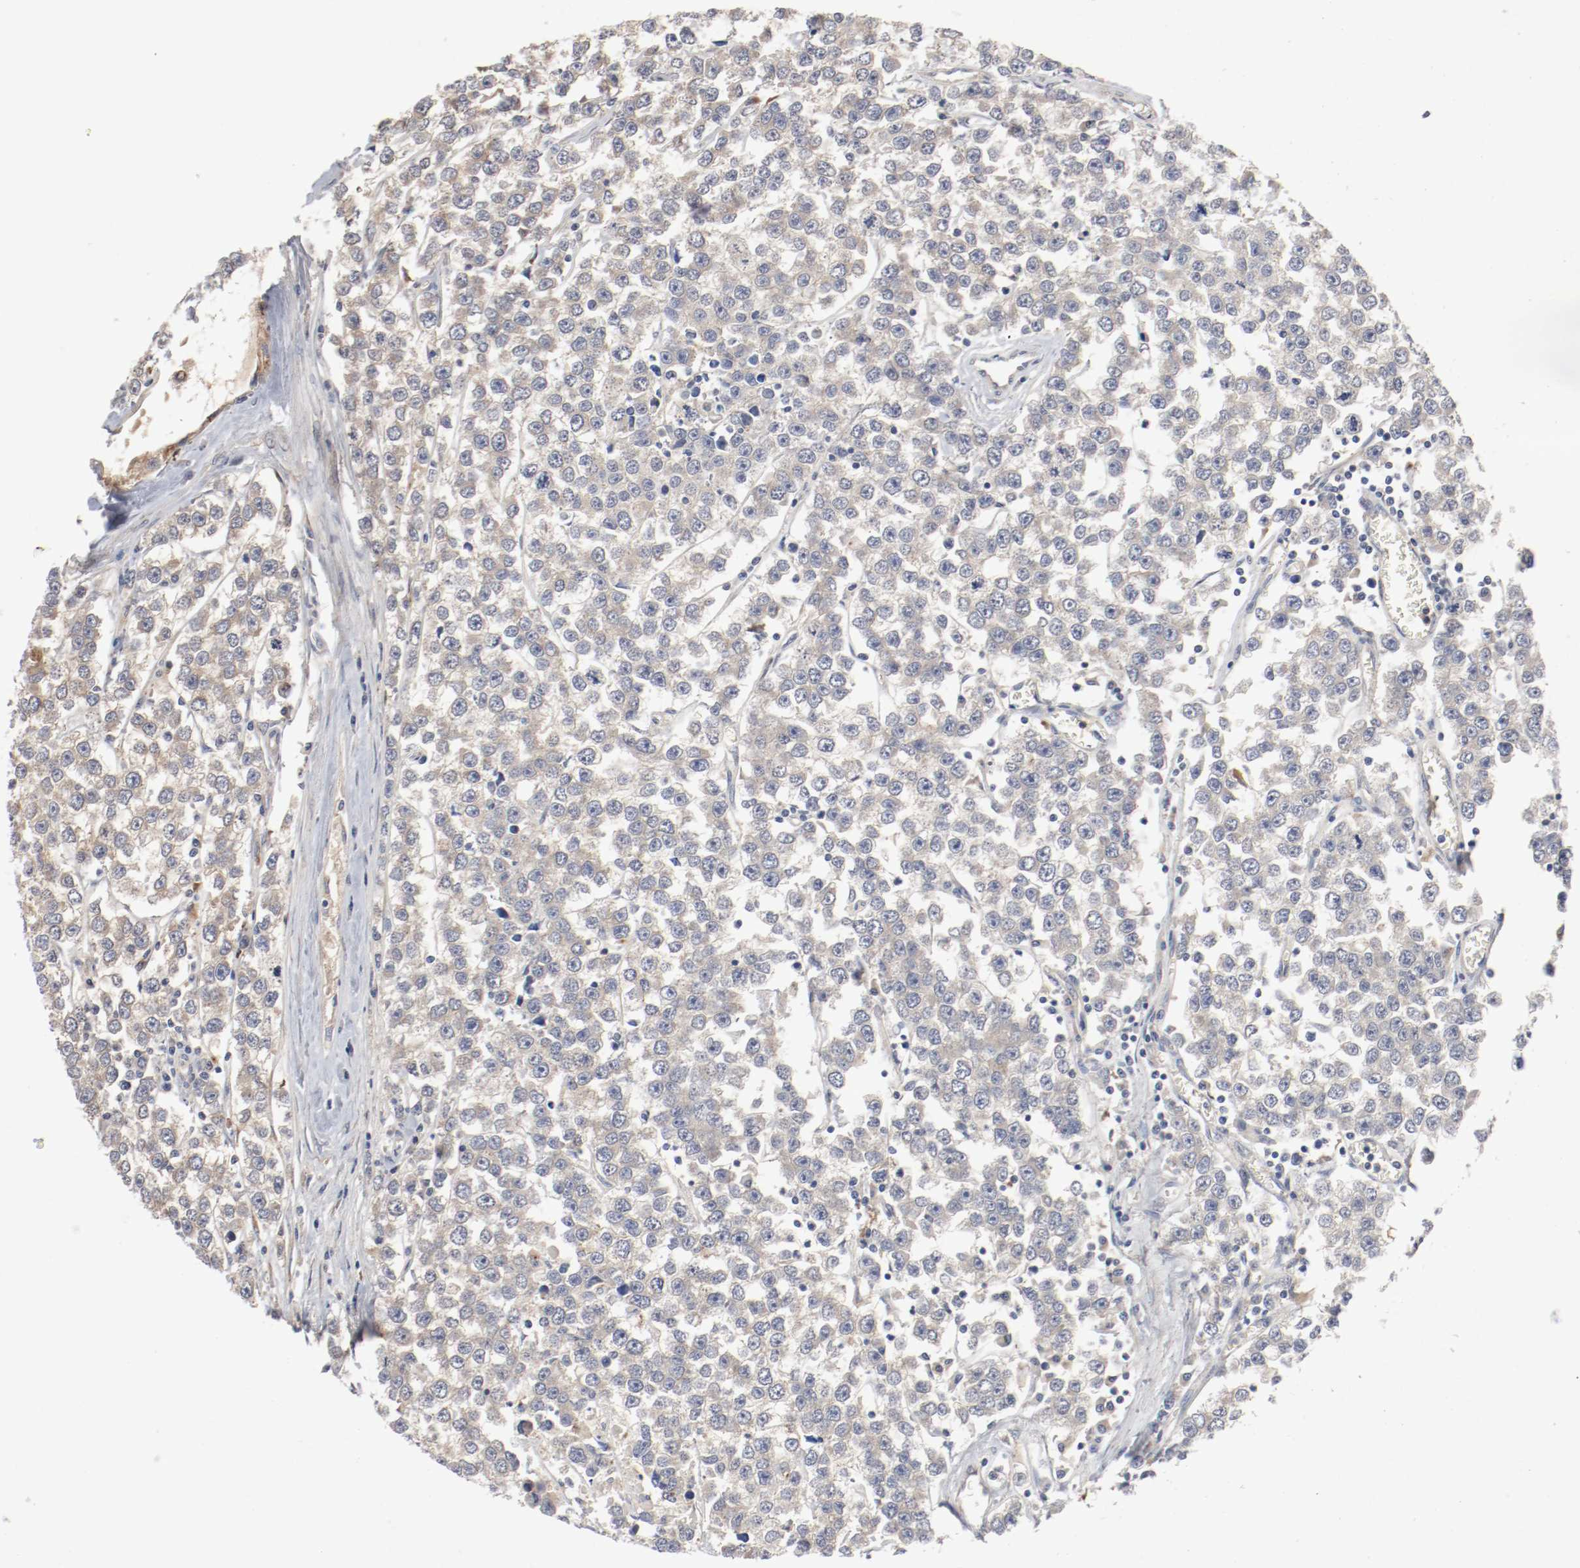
{"staining": {"intensity": "weak", "quantity": ">75%", "location": "cytoplasmic/membranous"}, "tissue": "testis cancer", "cell_type": "Tumor cells", "image_type": "cancer", "snomed": [{"axis": "morphology", "description": "Seminoma, NOS"}, {"axis": "morphology", "description": "Carcinoma, Embryonal, NOS"}, {"axis": "topography", "description": "Testis"}], "caption": "Testis seminoma stained with a brown dye reveals weak cytoplasmic/membranous positive staining in approximately >75% of tumor cells.", "gene": "REN", "patient": {"sex": "male", "age": 52}}